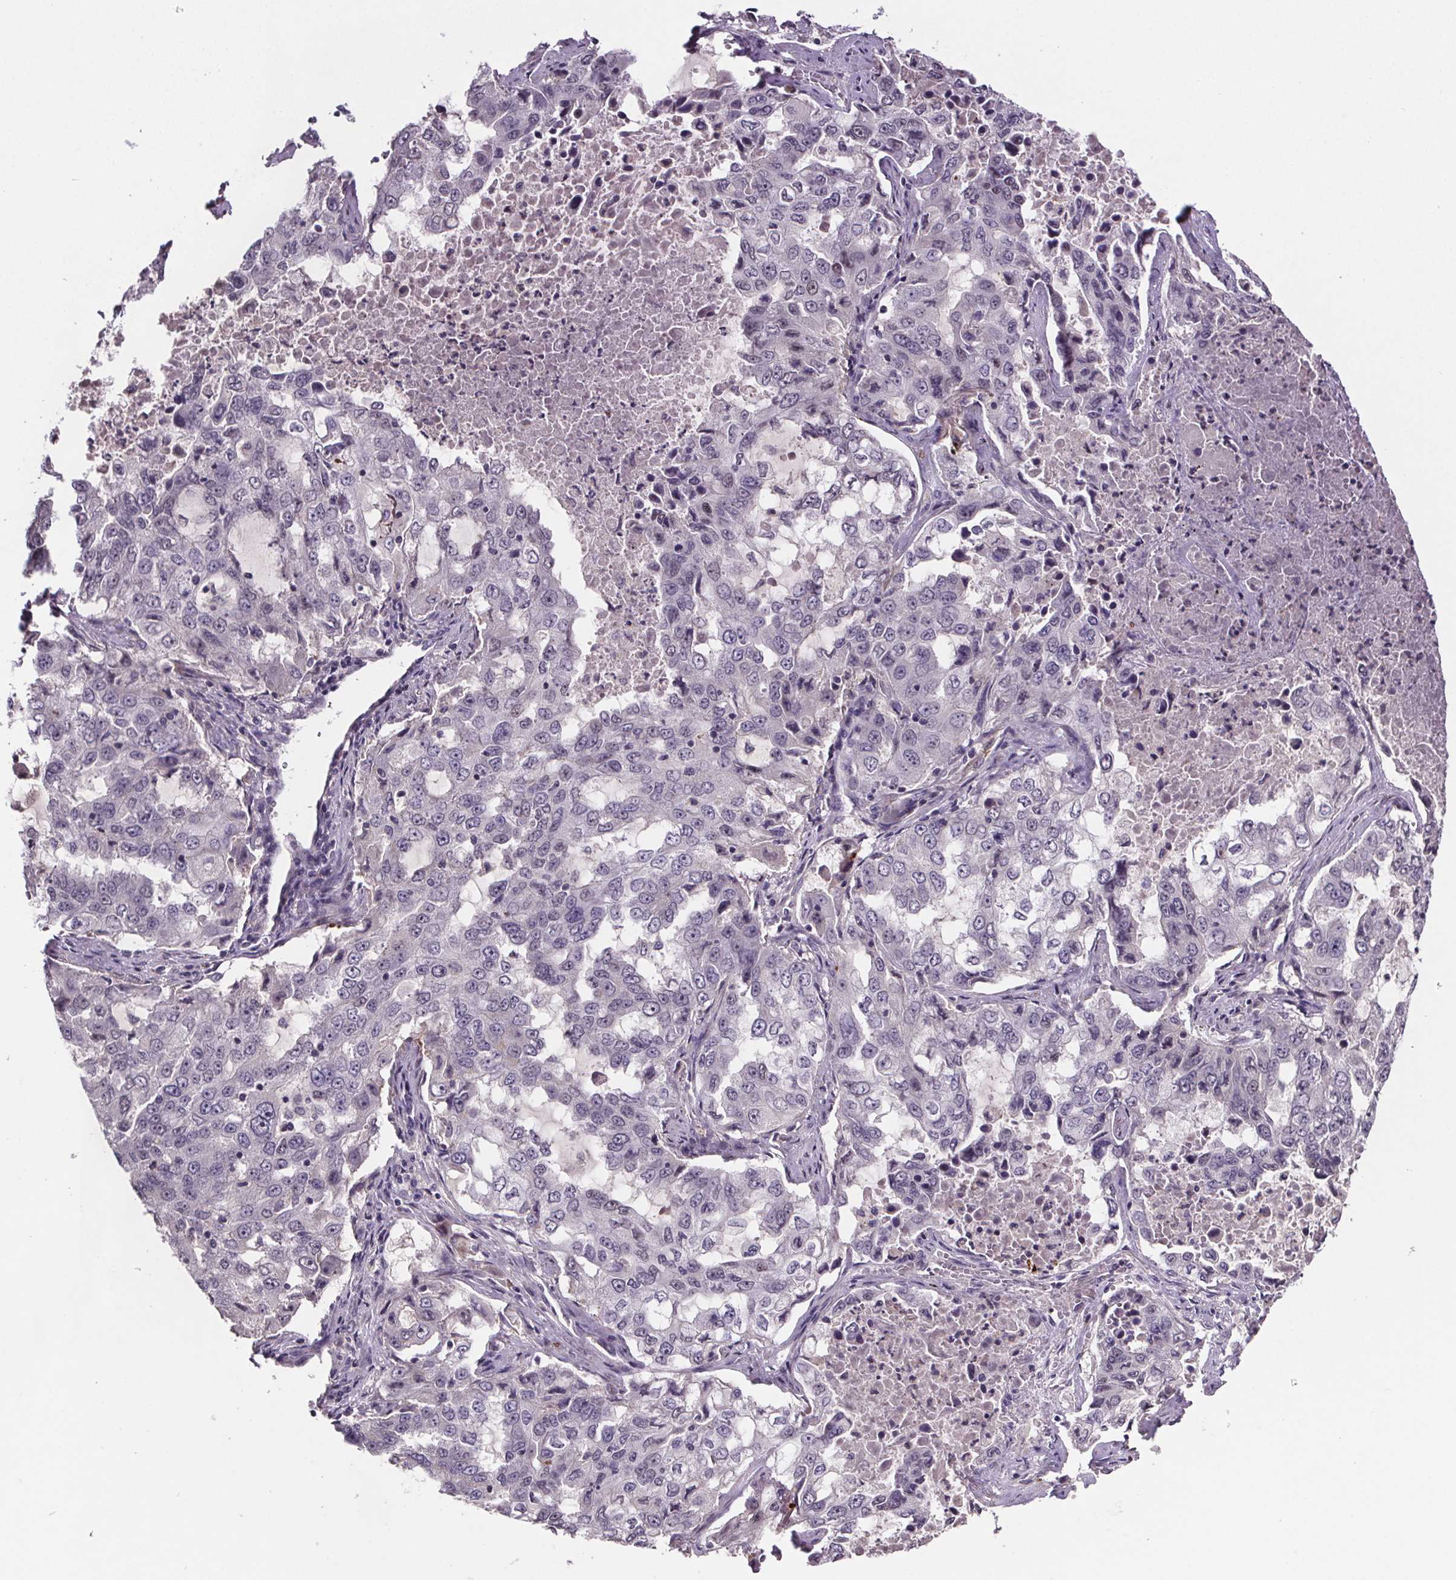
{"staining": {"intensity": "negative", "quantity": "none", "location": "none"}, "tissue": "lung cancer", "cell_type": "Tumor cells", "image_type": "cancer", "snomed": [{"axis": "morphology", "description": "Adenocarcinoma, NOS"}, {"axis": "topography", "description": "Lung"}], "caption": "The micrograph shows no significant expression in tumor cells of lung cancer (adenocarcinoma).", "gene": "CLN3", "patient": {"sex": "female", "age": 61}}